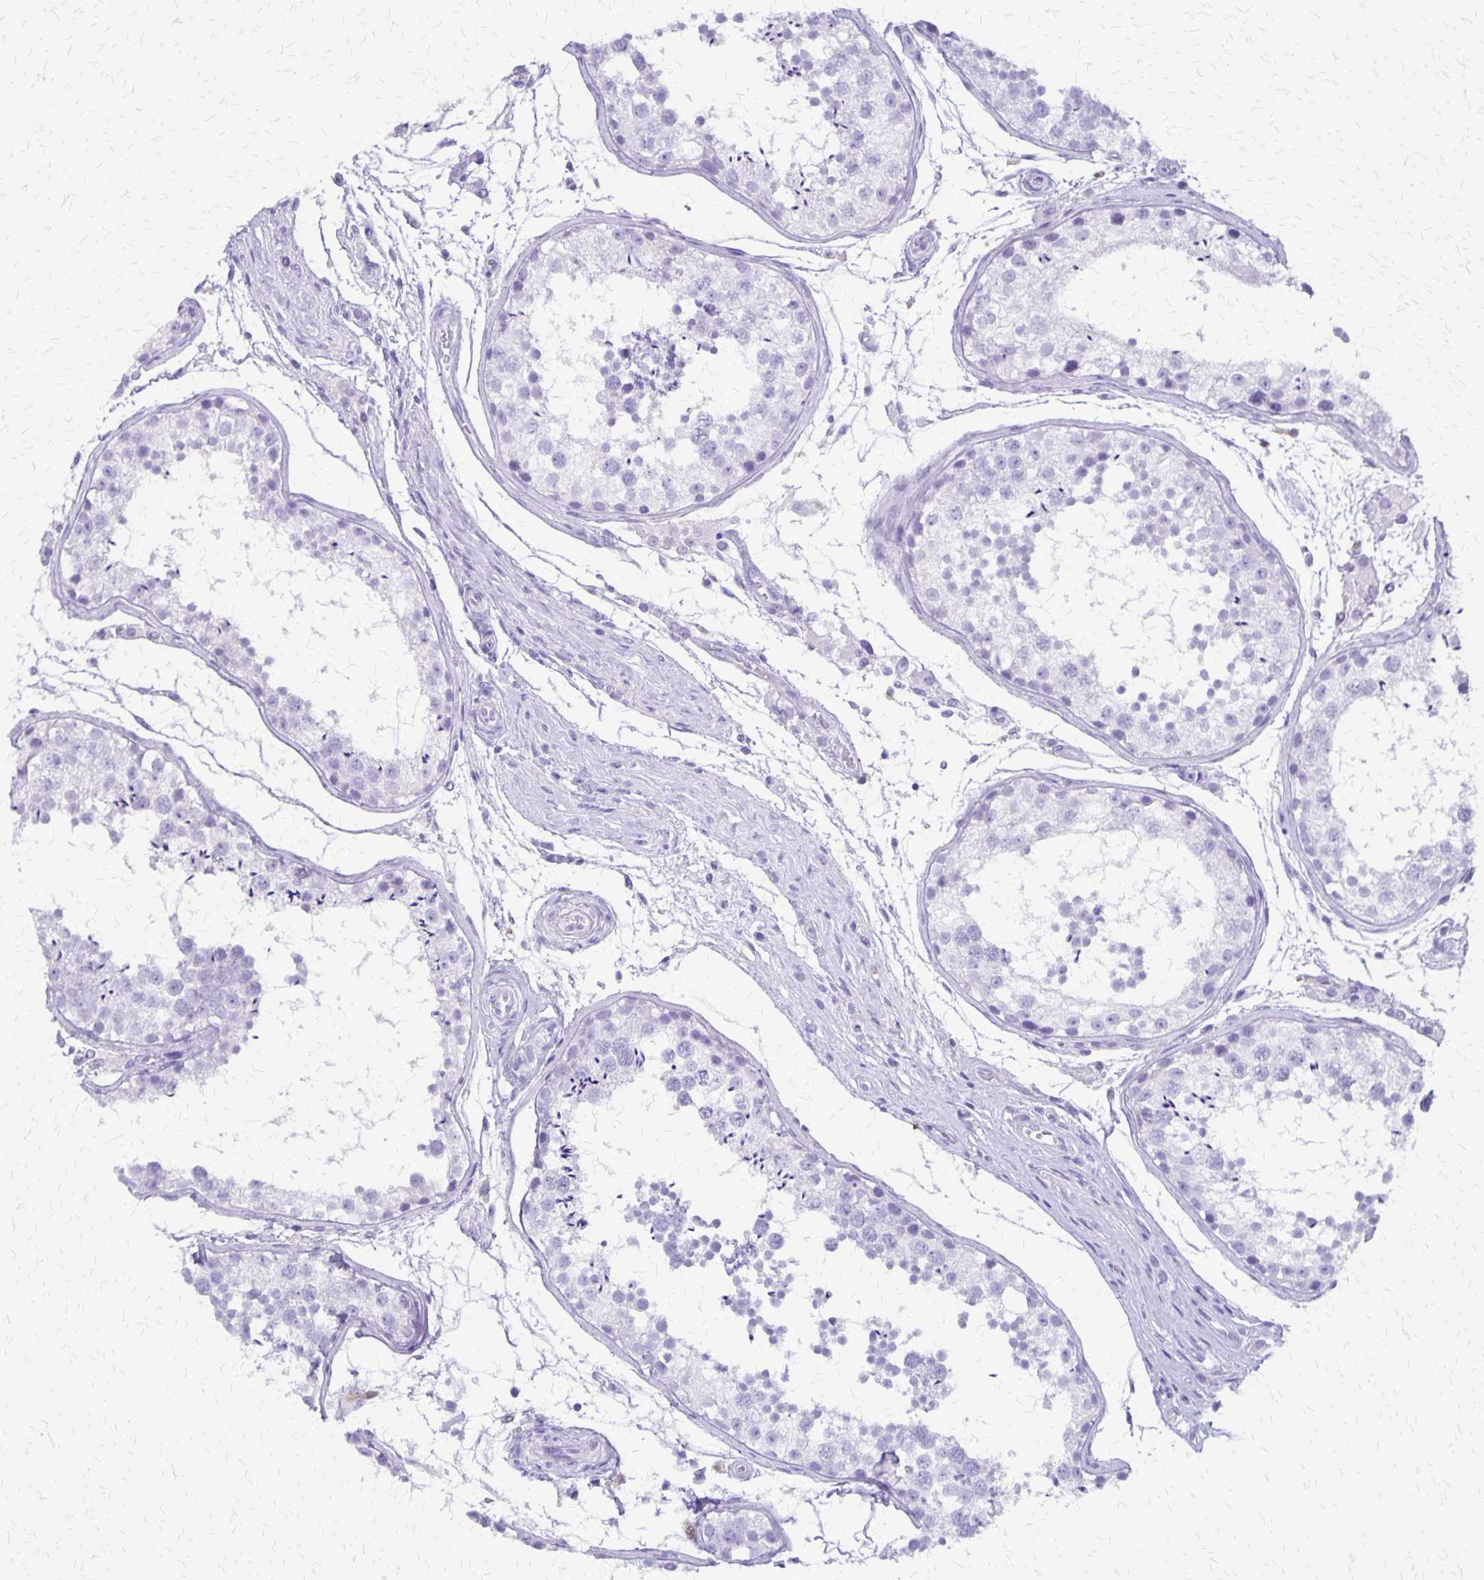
{"staining": {"intensity": "negative", "quantity": "none", "location": "none"}, "tissue": "testis", "cell_type": "Cells in seminiferous ducts", "image_type": "normal", "snomed": [{"axis": "morphology", "description": "Normal tissue, NOS"}, {"axis": "morphology", "description": "Seminoma, NOS"}, {"axis": "topography", "description": "Testis"}], "caption": "Photomicrograph shows no significant protein expression in cells in seminiferous ducts of unremarkable testis.", "gene": "SLC13A2", "patient": {"sex": "male", "age": 29}}